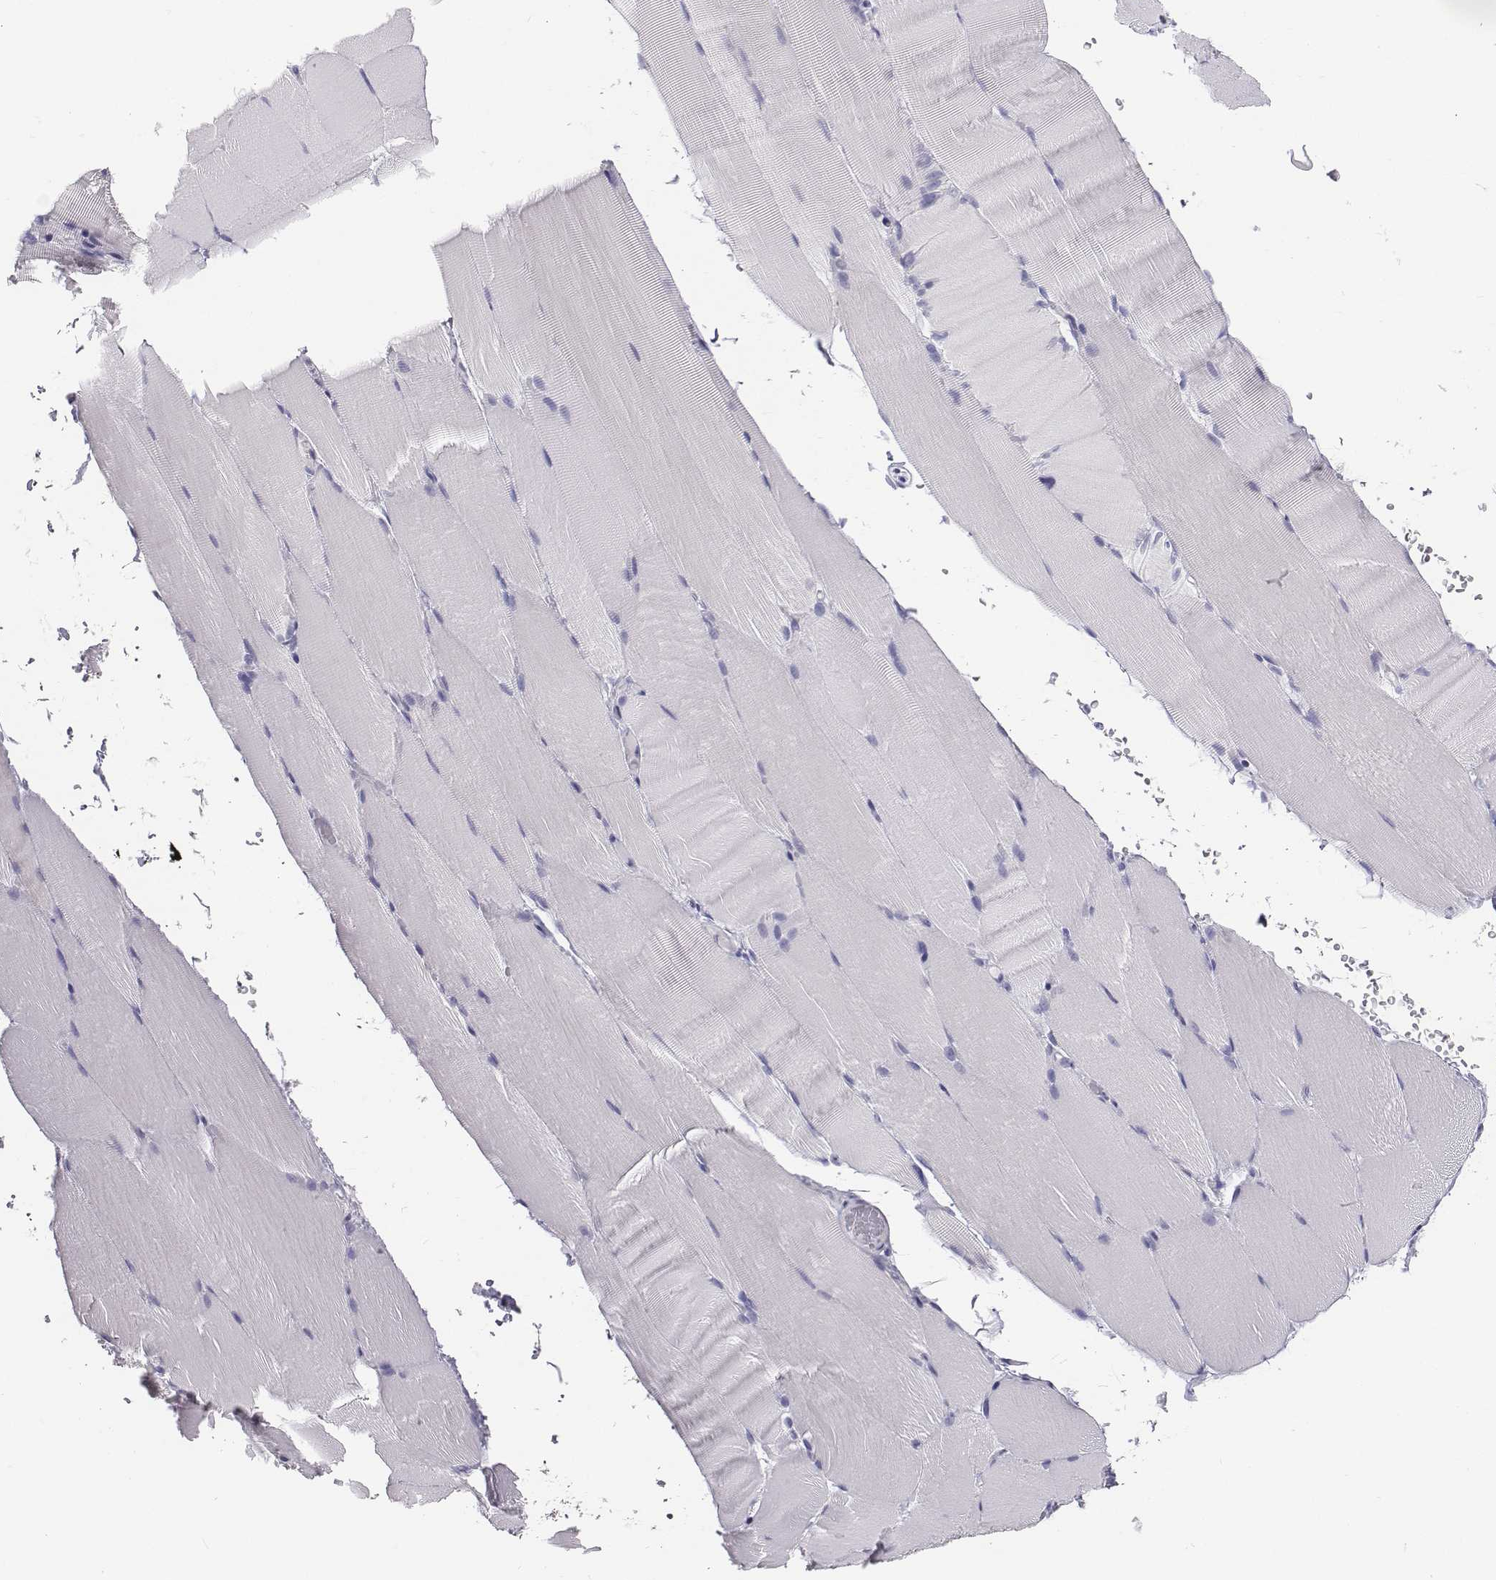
{"staining": {"intensity": "negative", "quantity": "none", "location": "none"}, "tissue": "skeletal muscle", "cell_type": "Myocytes", "image_type": "normal", "snomed": [{"axis": "morphology", "description": "Normal tissue, NOS"}, {"axis": "topography", "description": "Skeletal muscle"}], "caption": "IHC photomicrograph of normal skeletal muscle stained for a protein (brown), which reveals no expression in myocytes. (Brightfield microscopy of DAB immunohistochemistry (IHC) at high magnification).", "gene": "CHST14", "patient": {"sex": "female", "age": 37}}